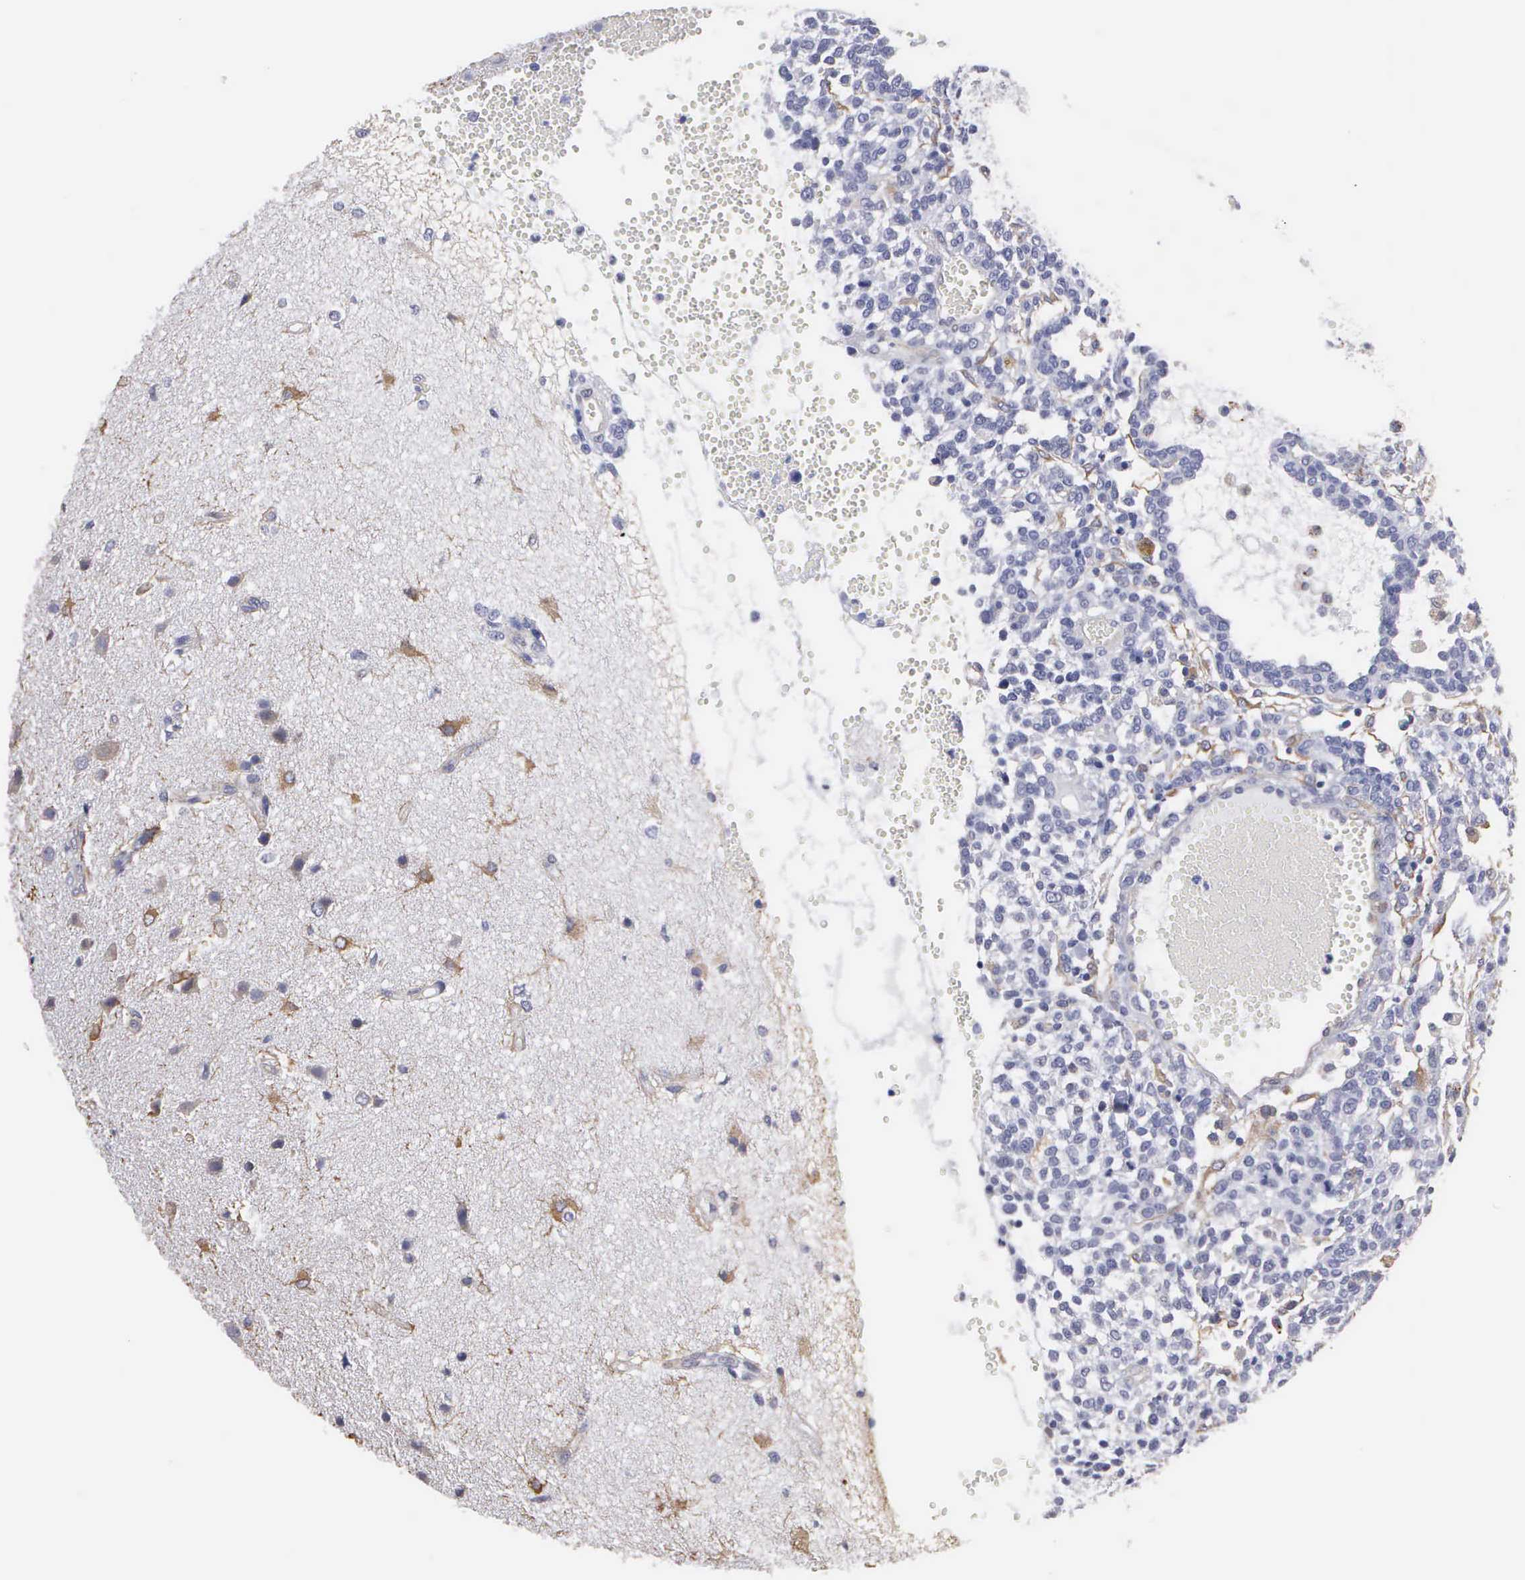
{"staining": {"intensity": "negative", "quantity": "none", "location": "none"}, "tissue": "glioma", "cell_type": "Tumor cells", "image_type": "cancer", "snomed": [{"axis": "morphology", "description": "Glioma, malignant, High grade"}, {"axis": "topography", "description": "Brain"}], "caption": "Malignant glioma (high-grade) stained for a protein using IHC displays no expression tumor cells.", "gene": "LIN52", "patient": {"sex": "male", "age": 66}}